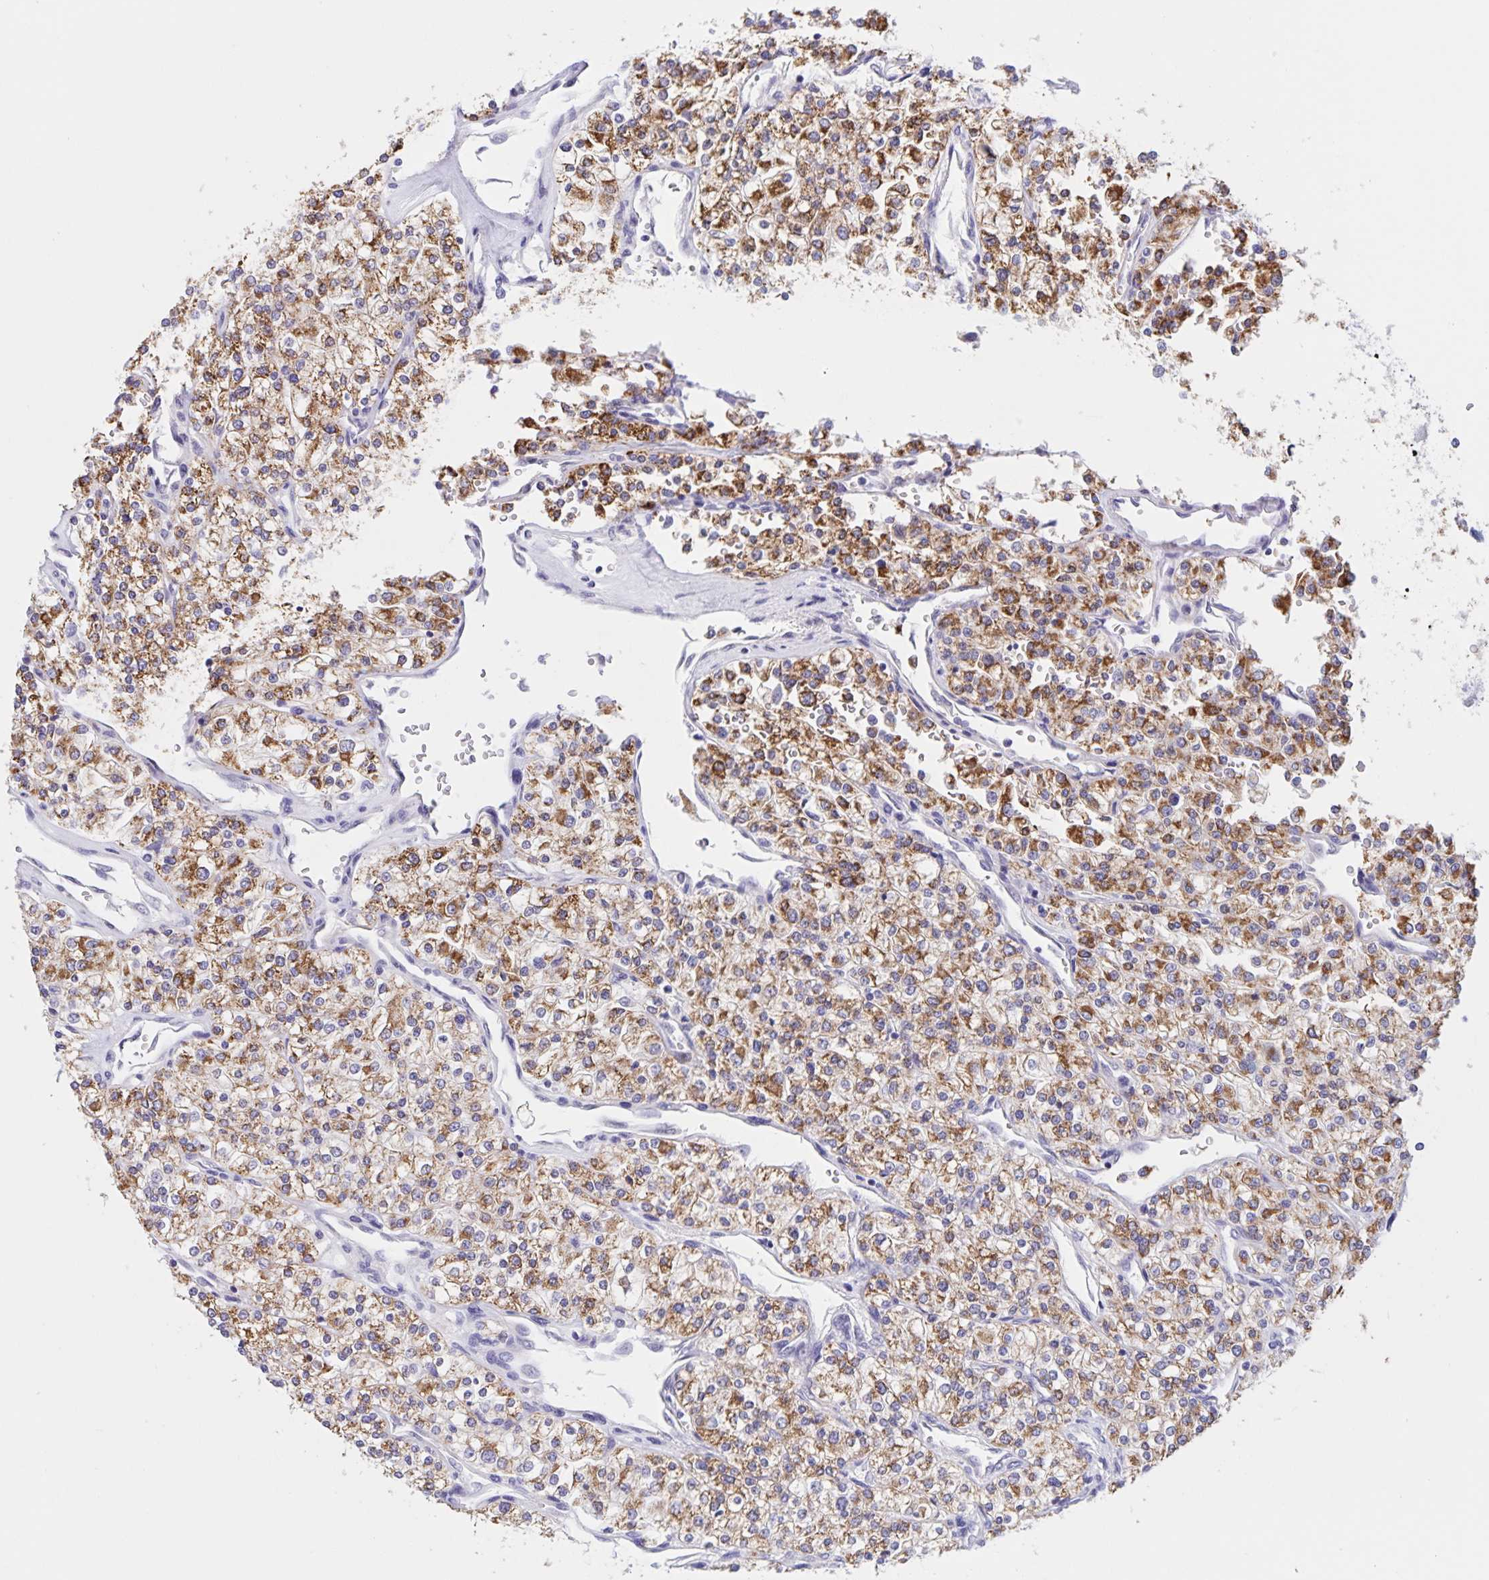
{"staining": {"intensity": "moderate", "quantity": ">75%", "location": "cytoplasmic/membranous"}, "tissue": "renal cancer", "cell_type": "Tumor cells", "image_type": "cancer", "snomed": [{"axis": "morphology", "description": "Adenocarcinoma, NOS"}, {"axis": "topography", "description": "Kidney"}], "caption": "High-magnification brightfield microscopy of adenocarcinoma (renal) stained with DAB (brown) and counterstained with hematoxylin (blue). tumor cells exhibit moderate cytoplasmic/membranous staining is identified in approximately>75% of cells.", "gene": "DMGDH", "patient": {"sex": "male", "age": 80}}